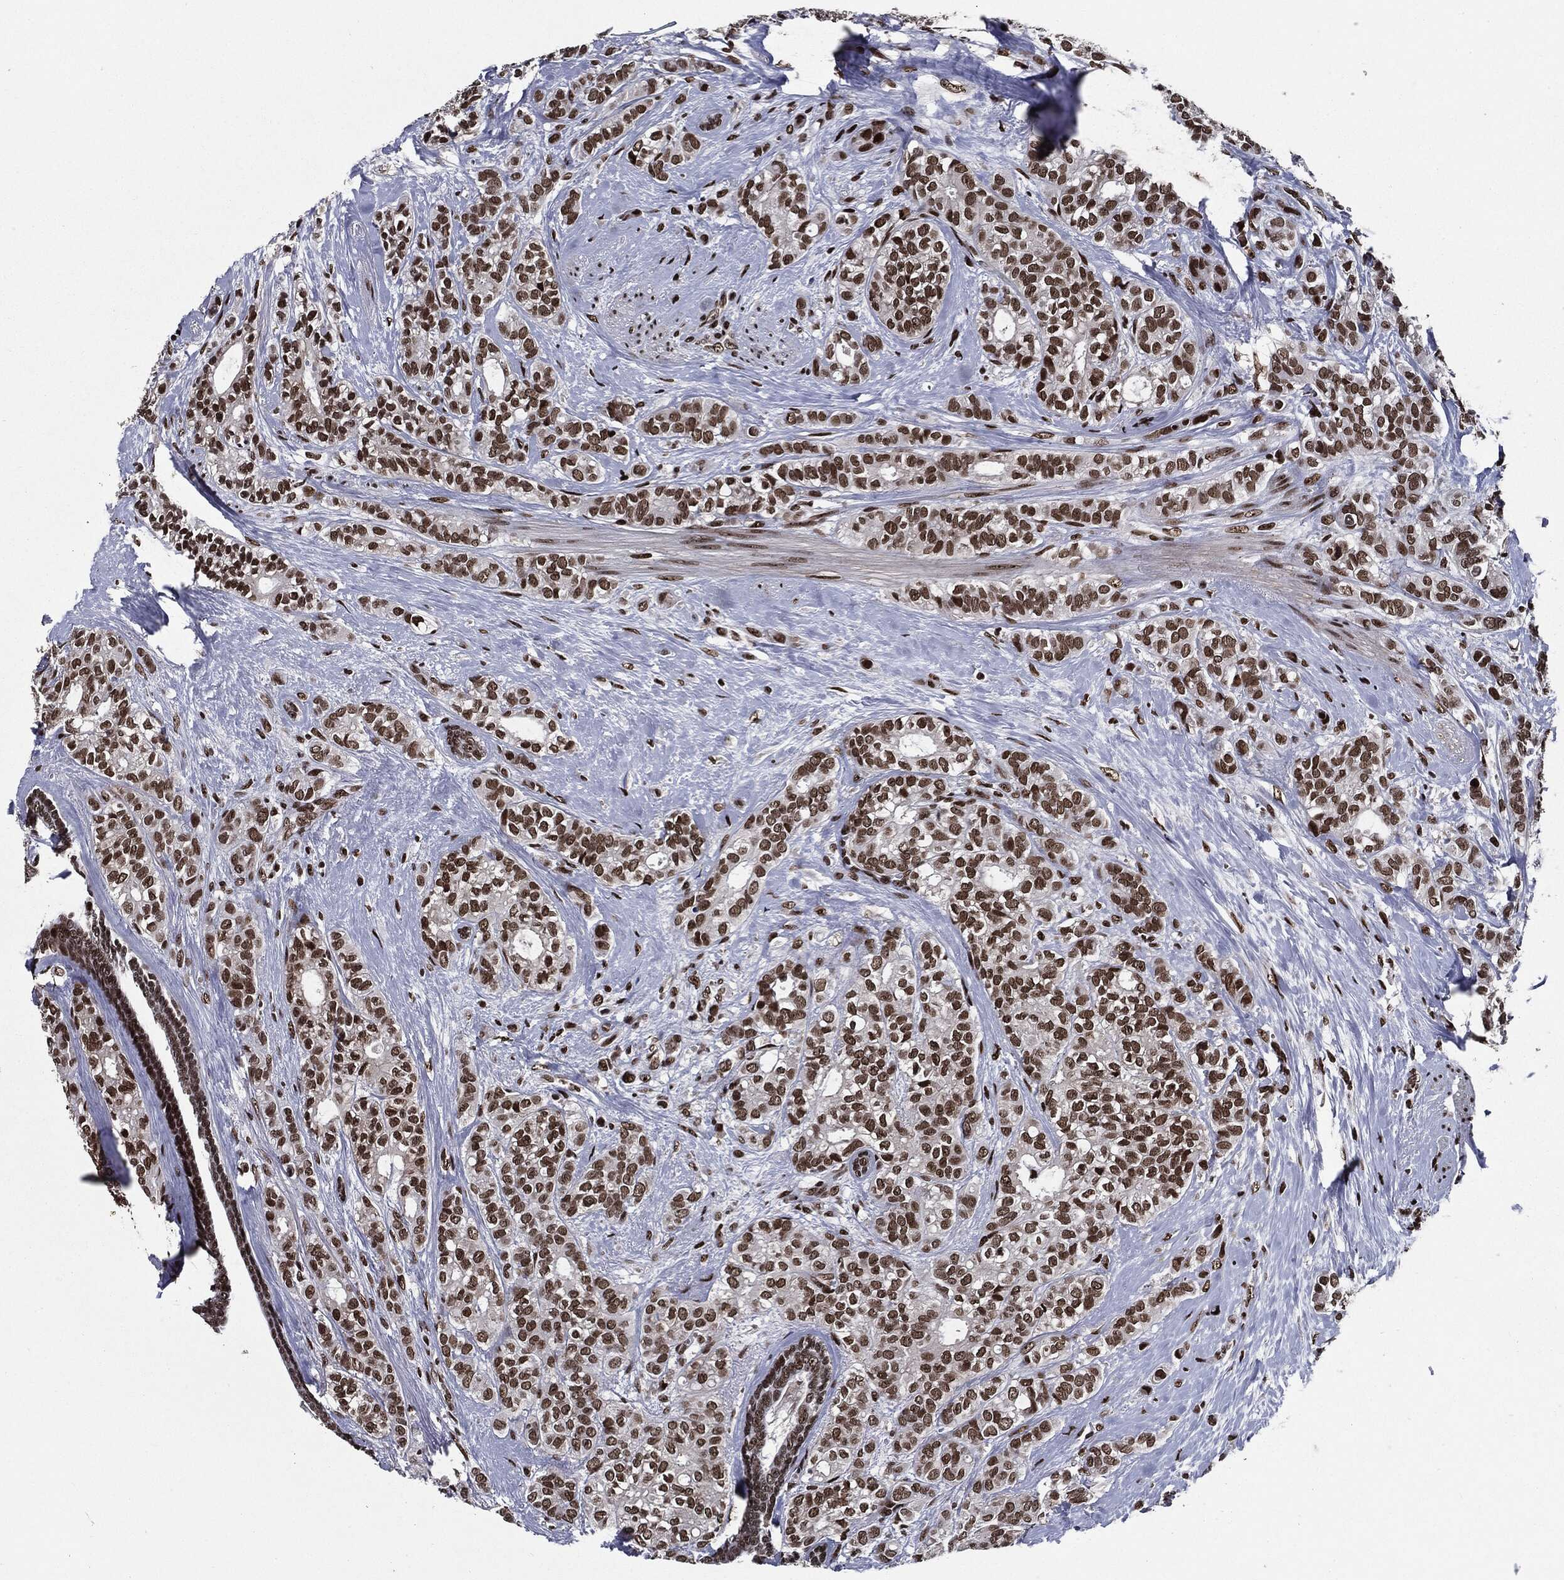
{"staining": {"intensity": "strong", "quantity": ">75%", "location": "nuclear"}, "tissue": "breast cancer", "cell_type": "Tumor cells", "image_type": "cancer", "snomed": [{"axis": "morphology", "description": "Duct carcinoma"}, {"axis": "topography", "description": "Breast"}], "caption": "The photomicrograph displays a brown stain indicating the presence of a protein in the nuclear of tumor cells in breast cancer.", "gene": "ZFP91", "patient": {"sex": "female", "age": 71}}